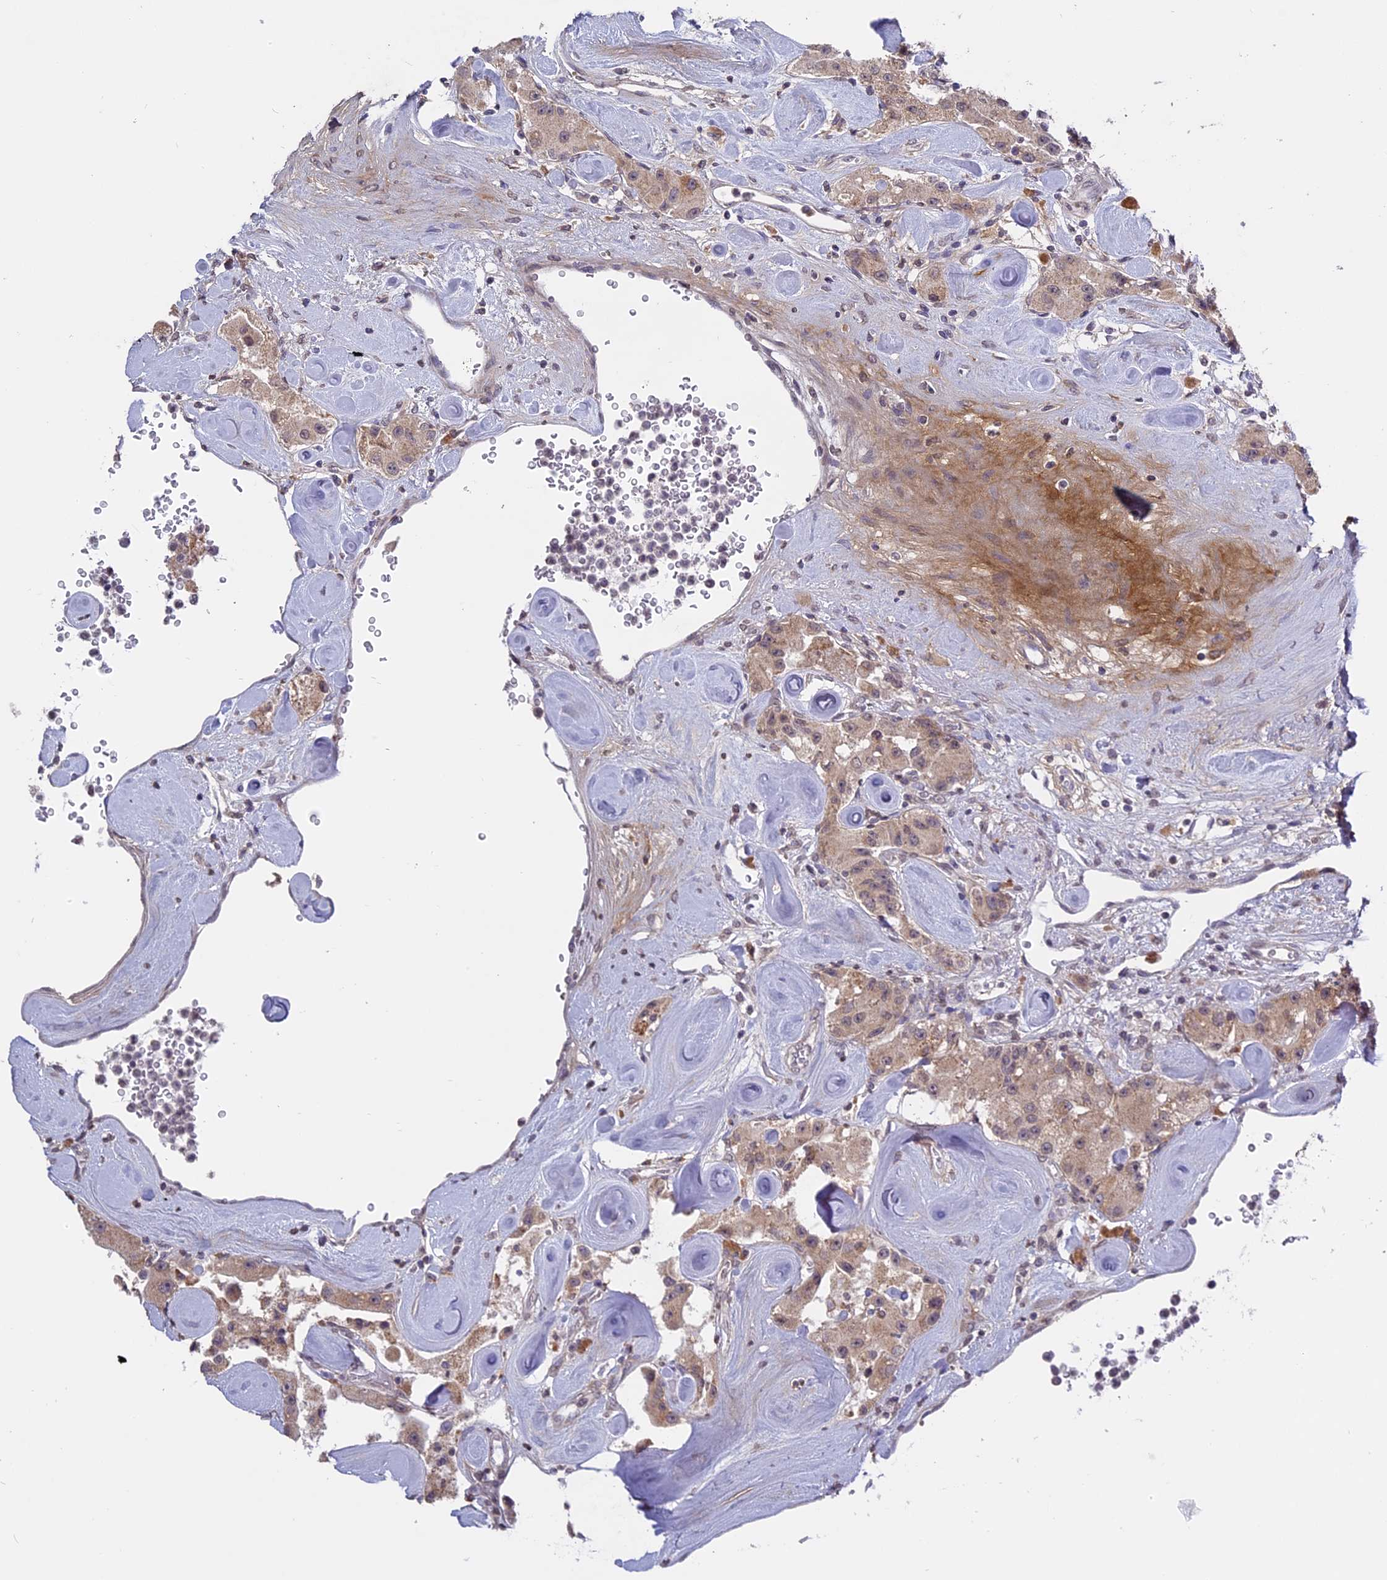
{"staining": {"intensity": "weak", "quantity": ">75%", "location": "cytoplasmic/membranous,nuclear"}, "tissue": "carcinoid", "cell_type": "Tumor cells", "image_type": "cancer", "snomed": [{"axis": "morphology", "description": "Carcinoid, malignant, NOS"}, {"axis": "topography", "description": "Pancreas"}], "caption": "Carcinoid stained with a brown dye displays weak cytoplasmic/membranous and nuclear positive expression in about >75% of tumor cells.", "gene": "ERG28", "patient": {"sex": "male", "age": 41}}